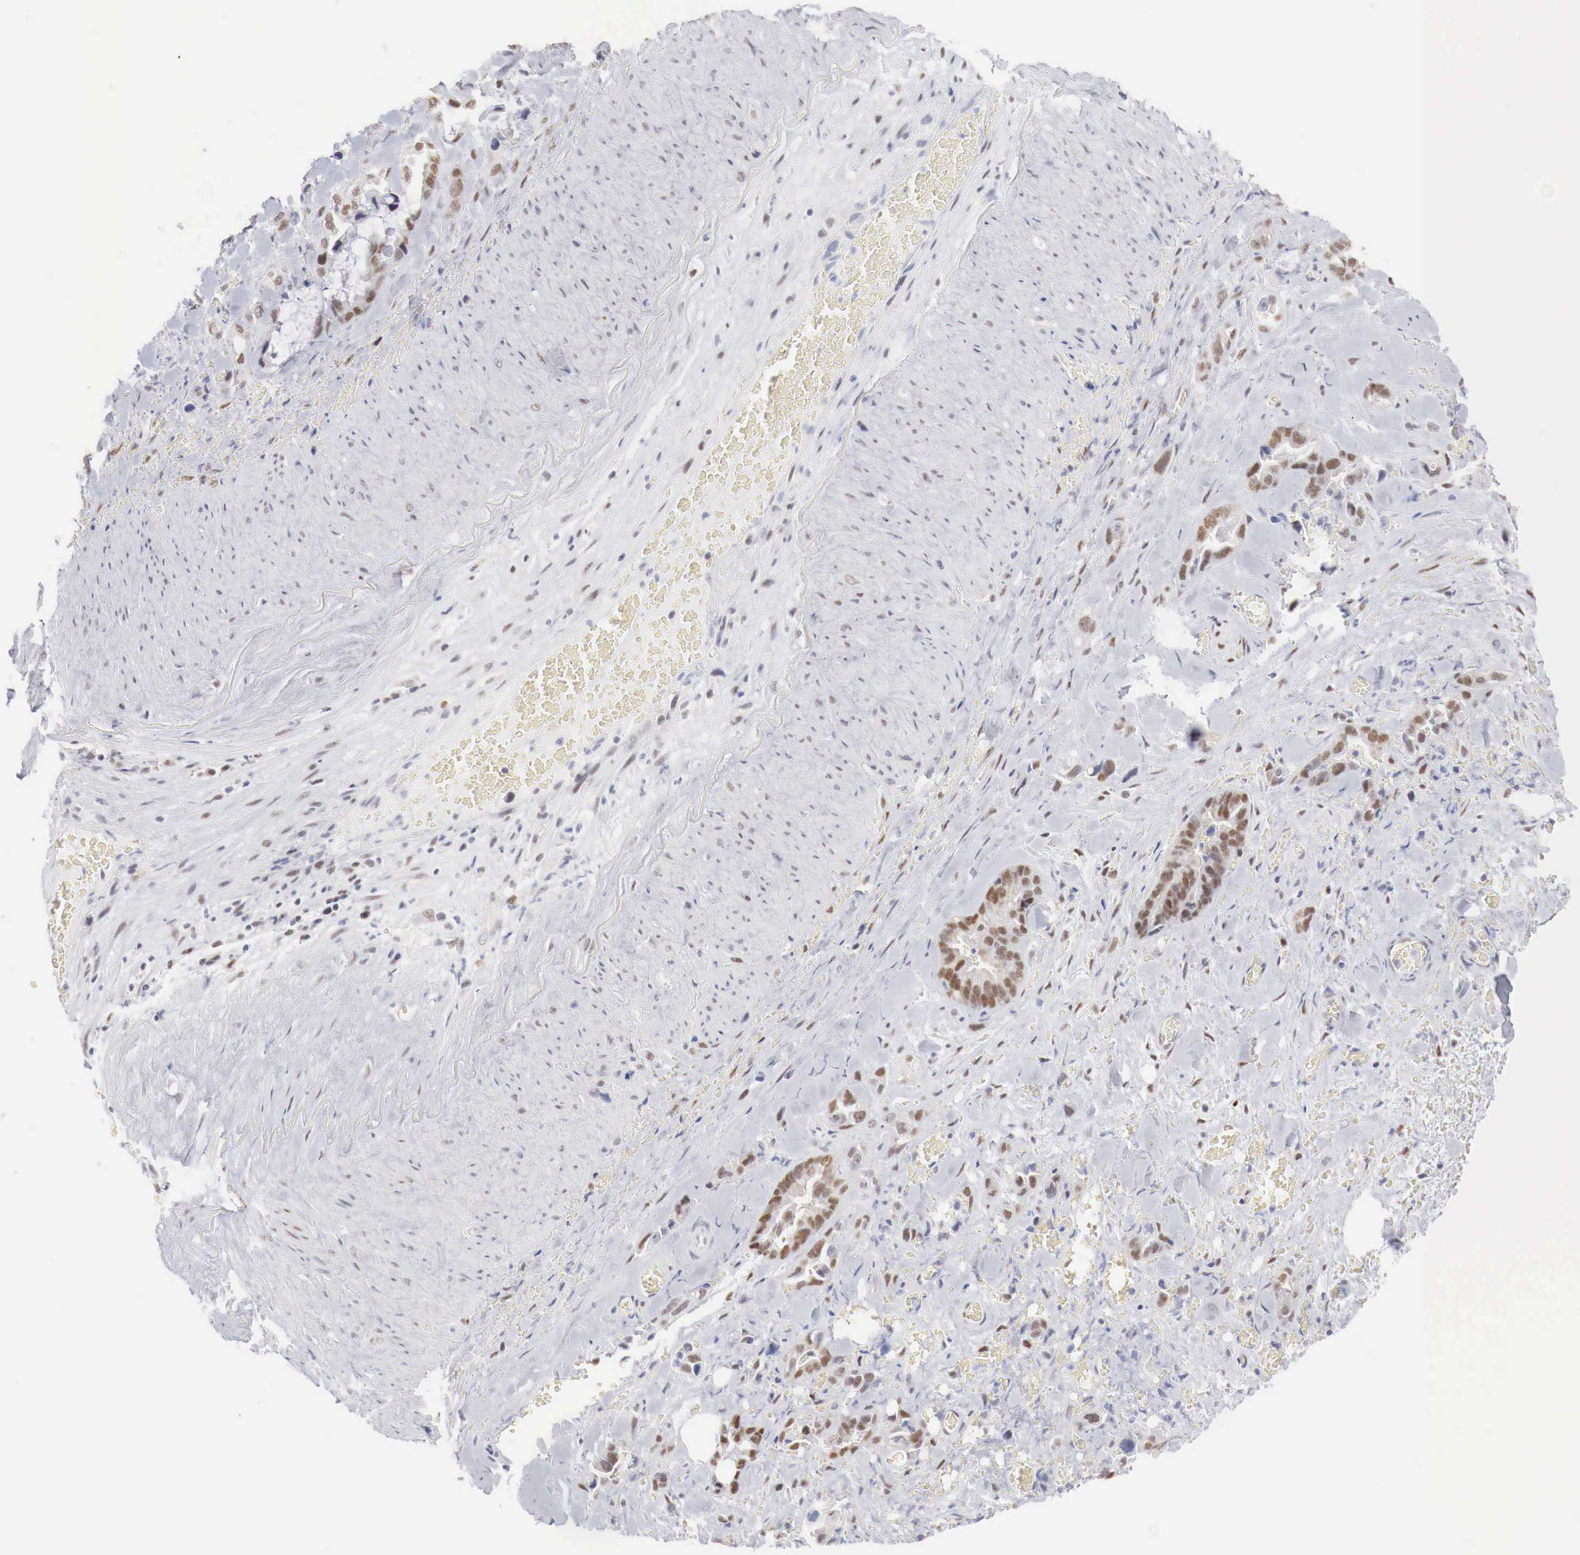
{"staining": {"intensity": "moderate", "quantity": ">75%", "location": "nuclear"}, "tissue": "pancreatic cancer", "cell_type": "Tumor cells", "image_type": "cancer", "snomed": [{"axis": "morphology", "description": "Adenocarcinoma, NOS"}, {"axis": "topography", "description": "Pancreas"}], "caption": "Immunohistochemical staining of human pancreatic adenocarcinoma reveals medium levels of moderate nuclear staining in approximately >75% of tumor cells.", "gene": "FOXP2", "patient": {"sex": "male", "age": 69}}